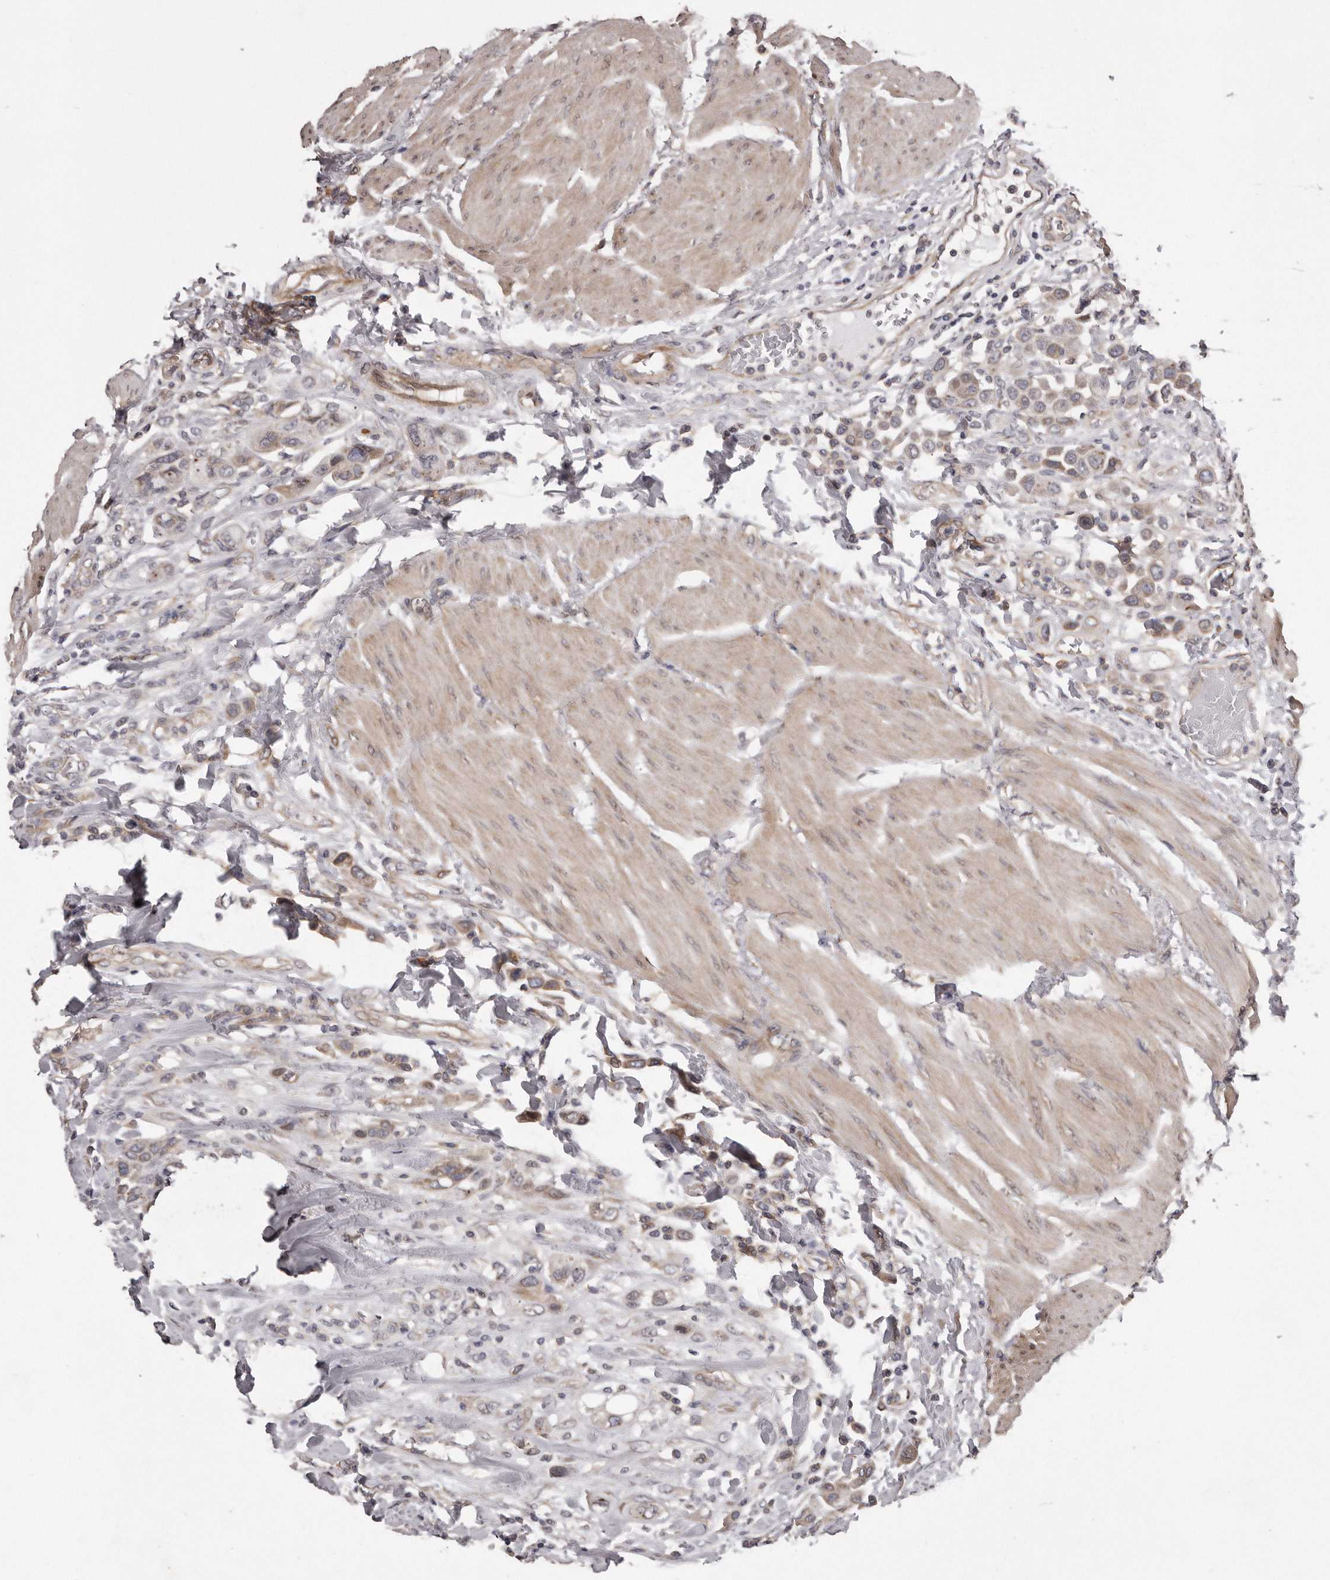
{"staining": {"intensity": "weak", "quantity": ">75%", "location": "cytoplasmic/membranous"}, "tissue": "urothelial cancer", "cell_type": "Tumor cells", "image_type": "cancer", "snomed": [{"axis": "morphology", "description": "Urothelial carcinoma, High grade"}, {"axis": "topography", "description": "Urinary bladder"}], "caption": "Immunohistochemistry (IHC) micrograph of urothelial cancer stained for a protein (brown), which demonstrates low levels of weak cytoplasmic/membranous positivity in about >75% of tumor cells.", "gene": "ARMCX1", "patient": {"sex": "male", "age": 50}}